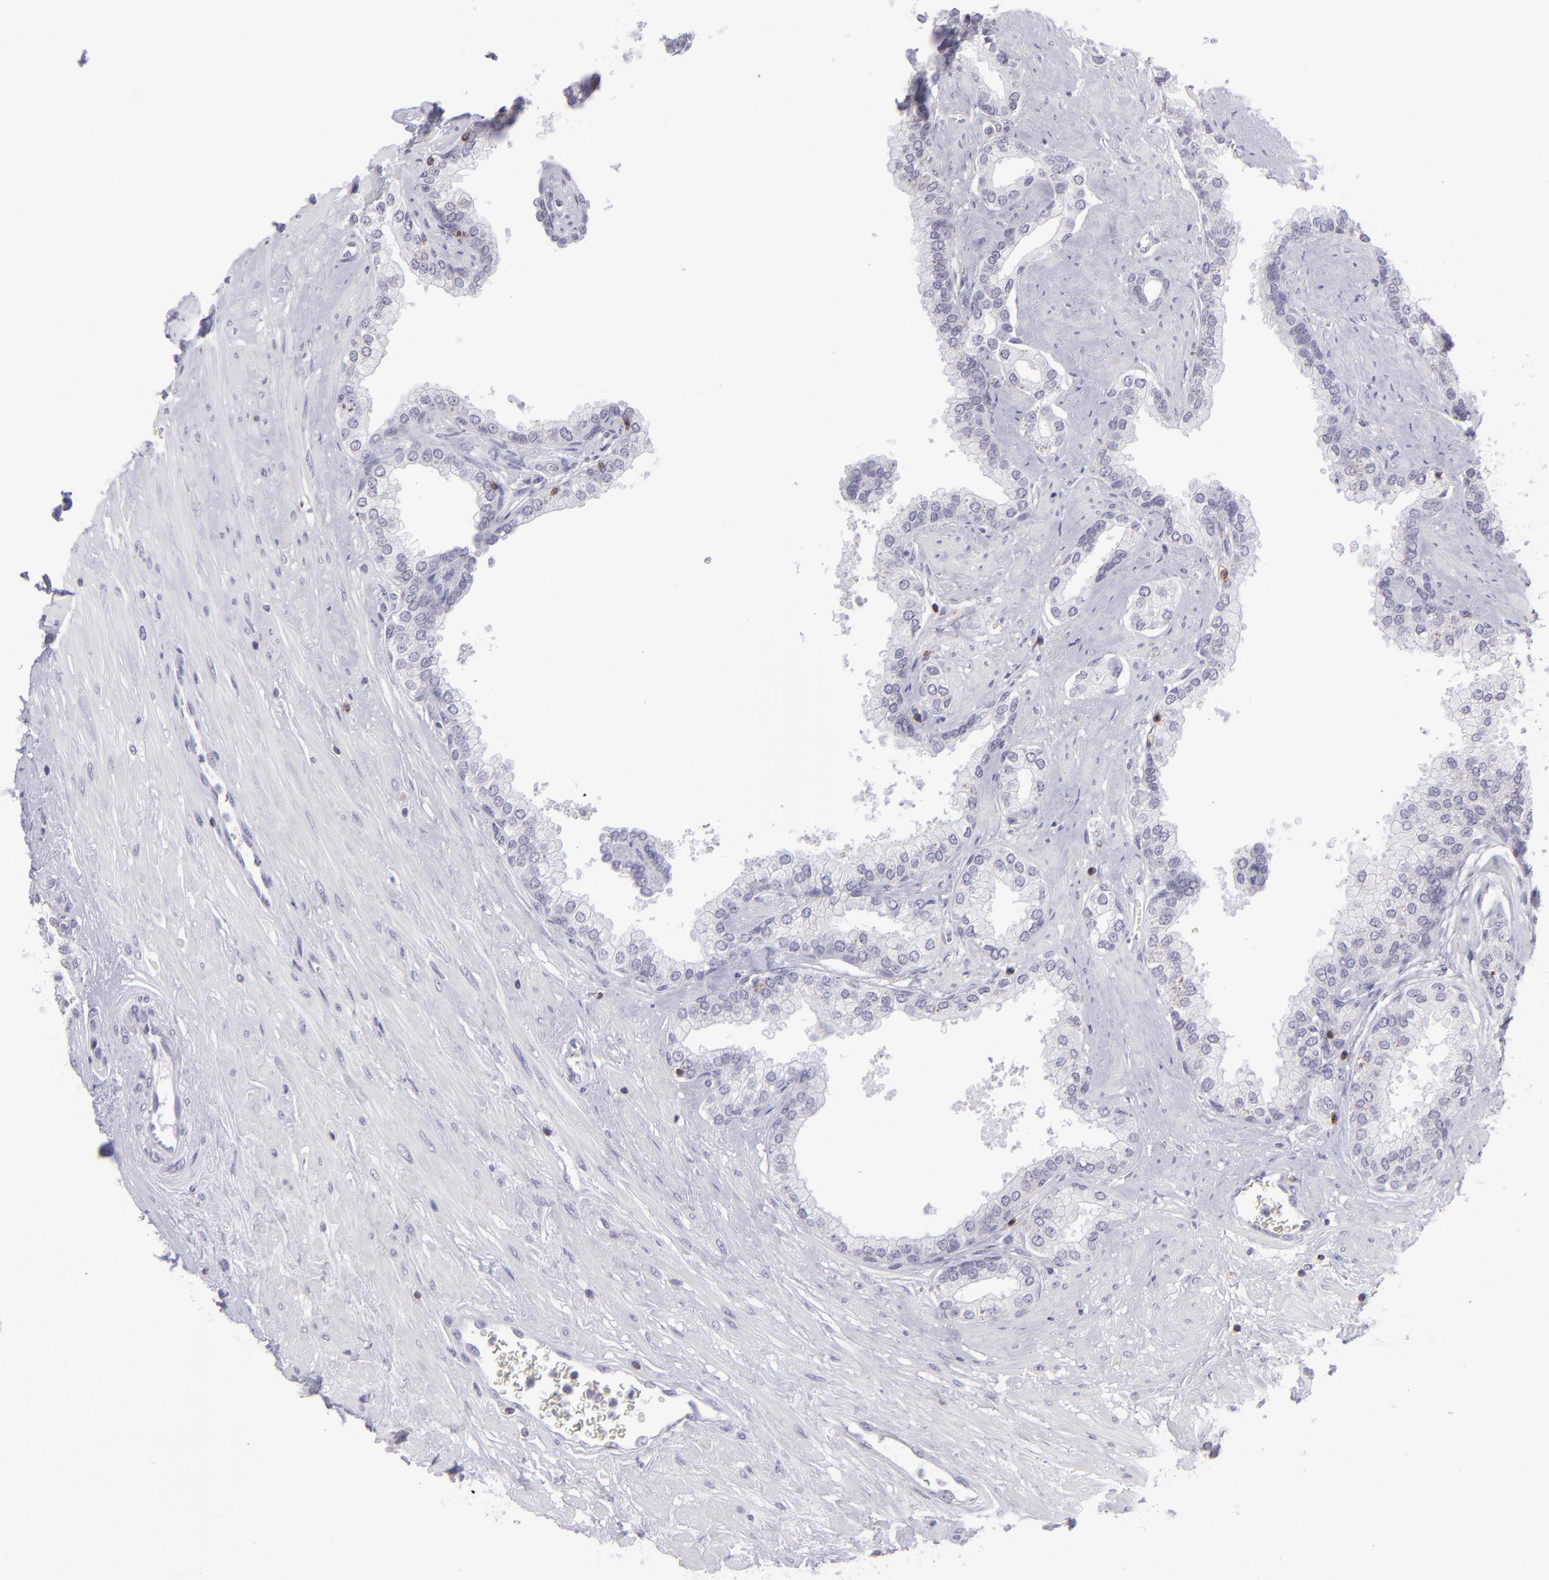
{"staining": {"intensity": "negative", "quantity": "none", "location": "none"}, "tissue": "prostate", "cell_type": "Glandular cells", "image_type": "normal", "snomed": [{"axis": "morphology", "description": "Normal tissue, NOS"}, {"axis": "topography", "description": "Prostate"}], "caption": "IHC of normal prostate exhibits no expression in glandular cells. (DAB (3,3'-diaminobenzidine) IHC visualized using brightfield microscopy, high magnification).", "gene": "CD48", "patient": {"sex": "male", "age": 60}}